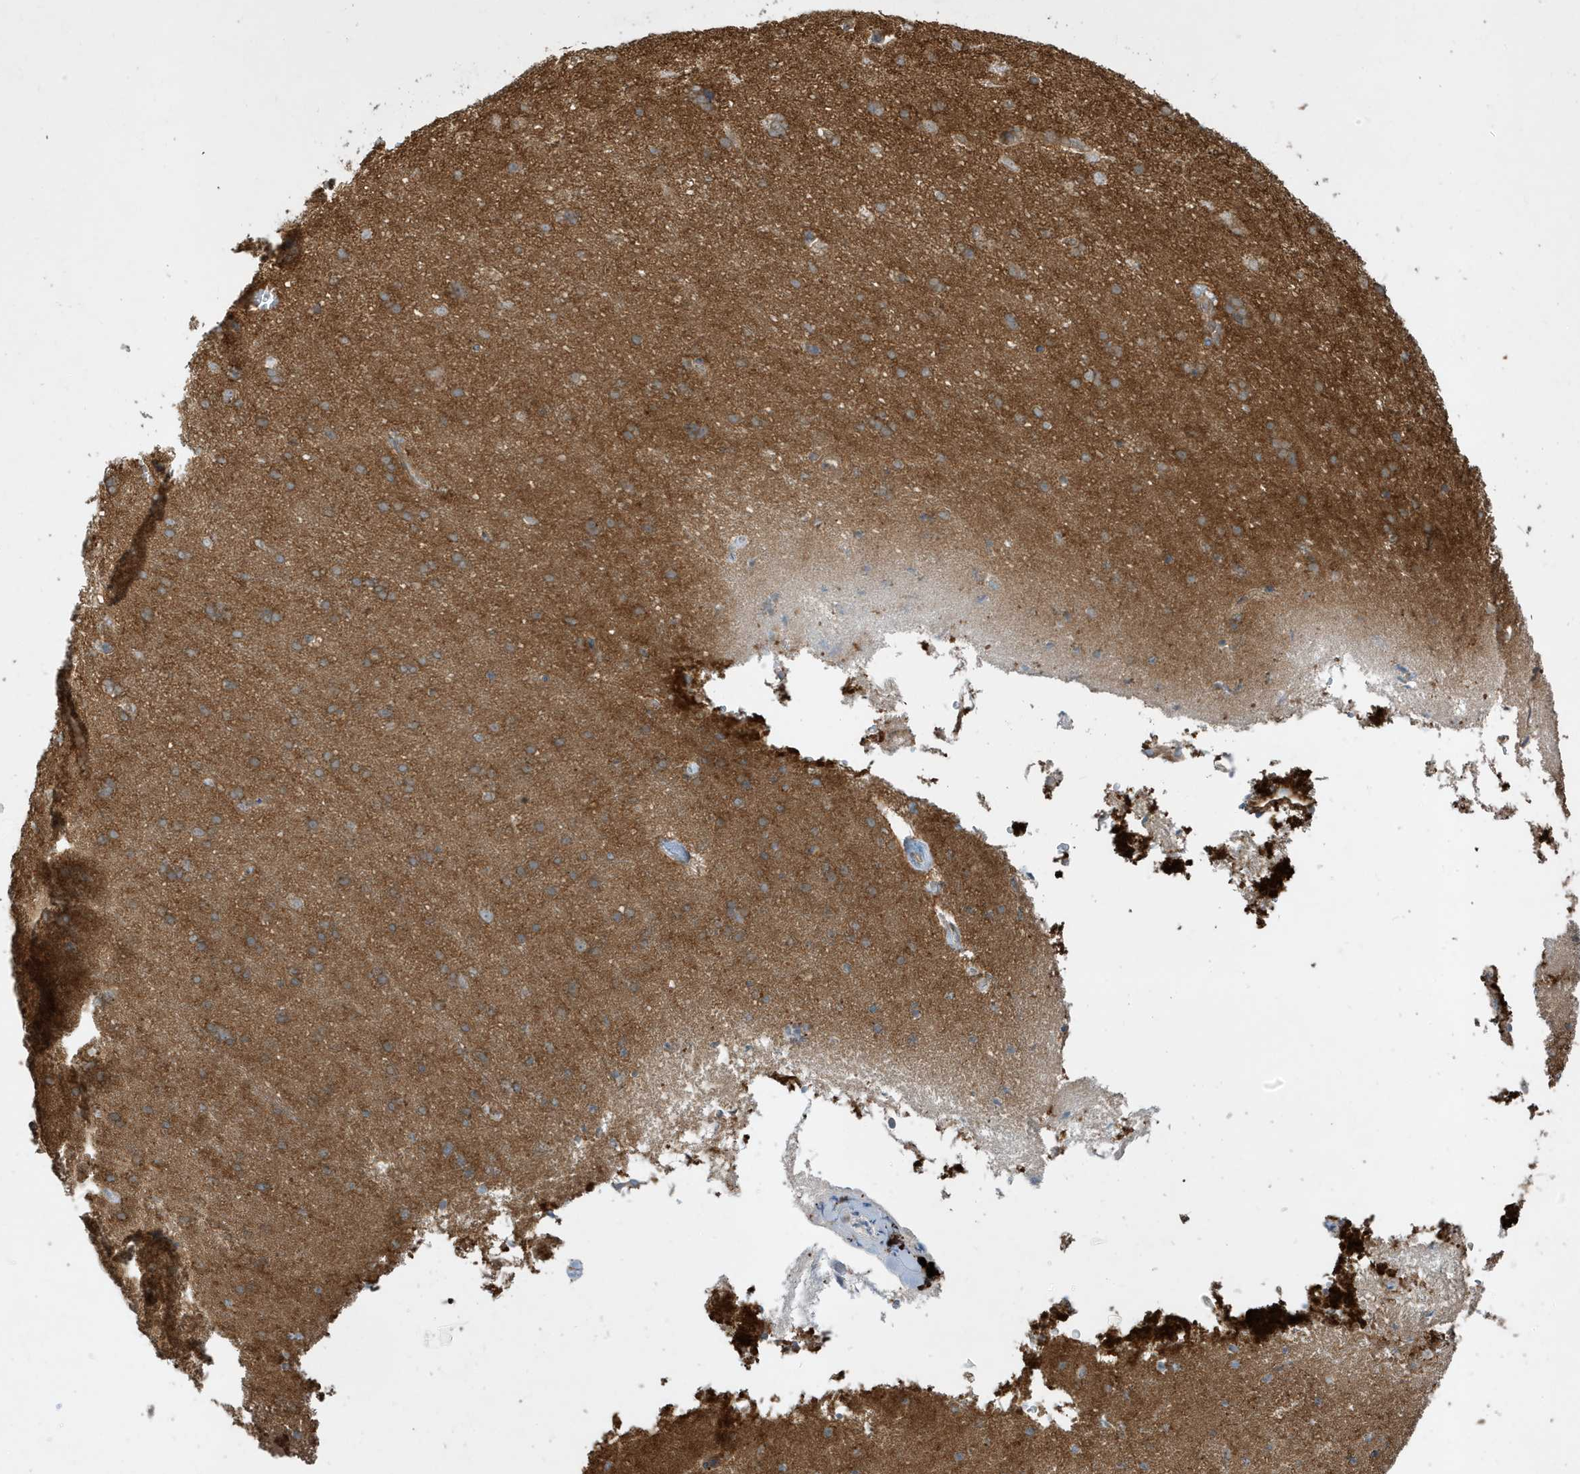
{"staining": {"intensity": "weak", "quantity": ">75%", "location": "cytoplasmic/membranous"}, "tissue": "cerebral cortex", "cell_type": "Endothelial cells", "image_type": "normal", "snomed": [{"axis": "morphology", "description": "Normal tissue, NOS"}, {"axis": "topography", "description": "Cerebral cortex"}], "caption": "Immunohistochemical staining of normal human cerebral cortex reveals weak cytoplasmic/membranous protein staining in approximately >75% of endothelial cells. The staining was performed using DAB, with brown indicating positive protein expression. Nuclei are stained blue with hematoxylin.", "gene": "ABTB1", "patient": {"sex": "male", "age": 62}}